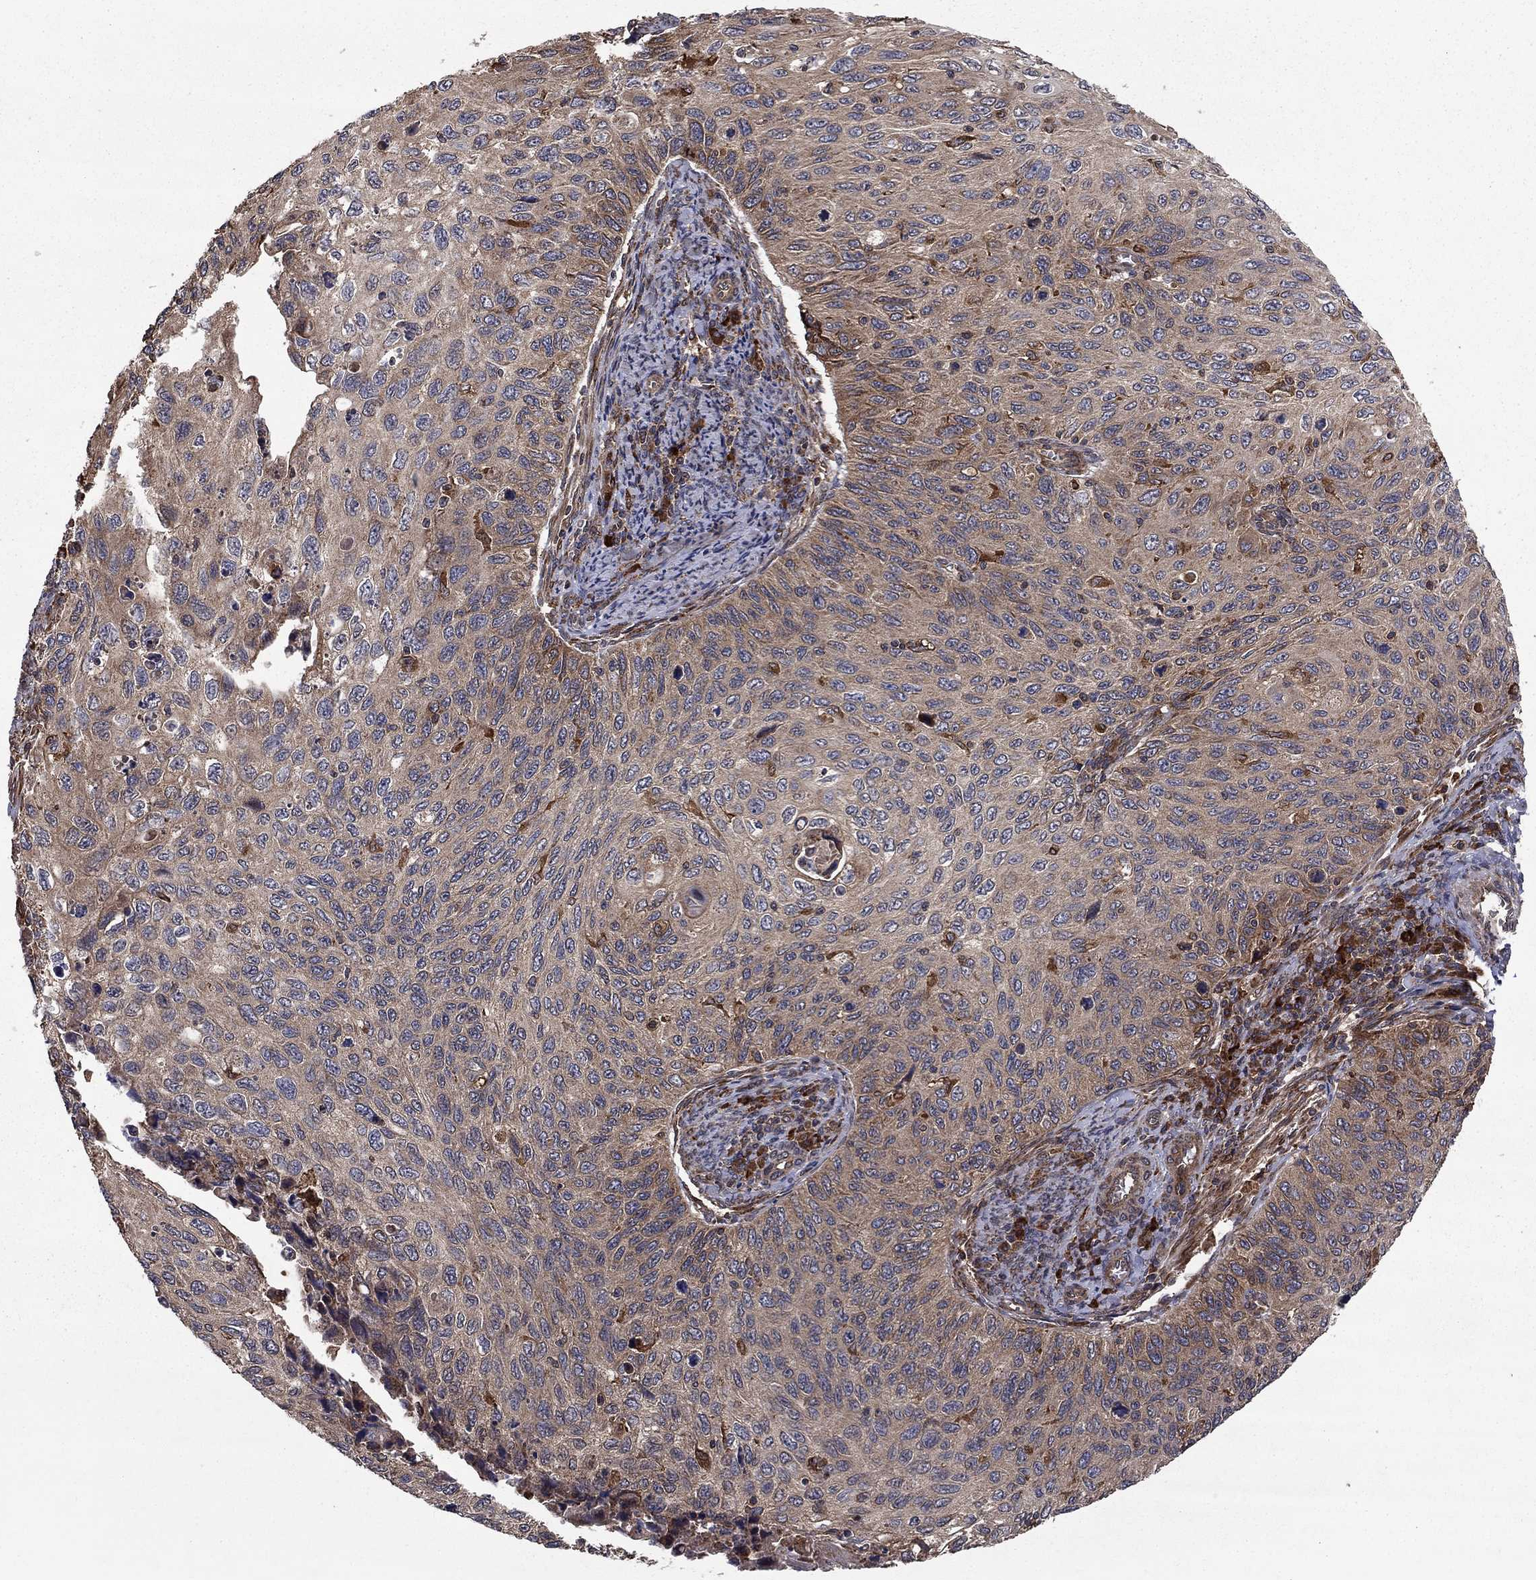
{"staining": {"intensity": "weak", "quantity": ">75%", "location": "cytoplasmic/membranous"}, "tissue": "cervical cancer", "cell_type": "Tumor cells", "image_type": "cancer", "snomed": [{"axis": "morphology", "description": "Squamous cell carcinoma, NOS"}, {"axis": "topography", "description": "Cervix"}], "caption": "About >75% of tumor cells in squamous cell carcinoma (cervical) reveal weak cytoplasmic/membranous protein expression as visualized by brown immunohistochemical staining.", "gene": "BABAM2", "patient": {"sex": "female", "age": 70}}